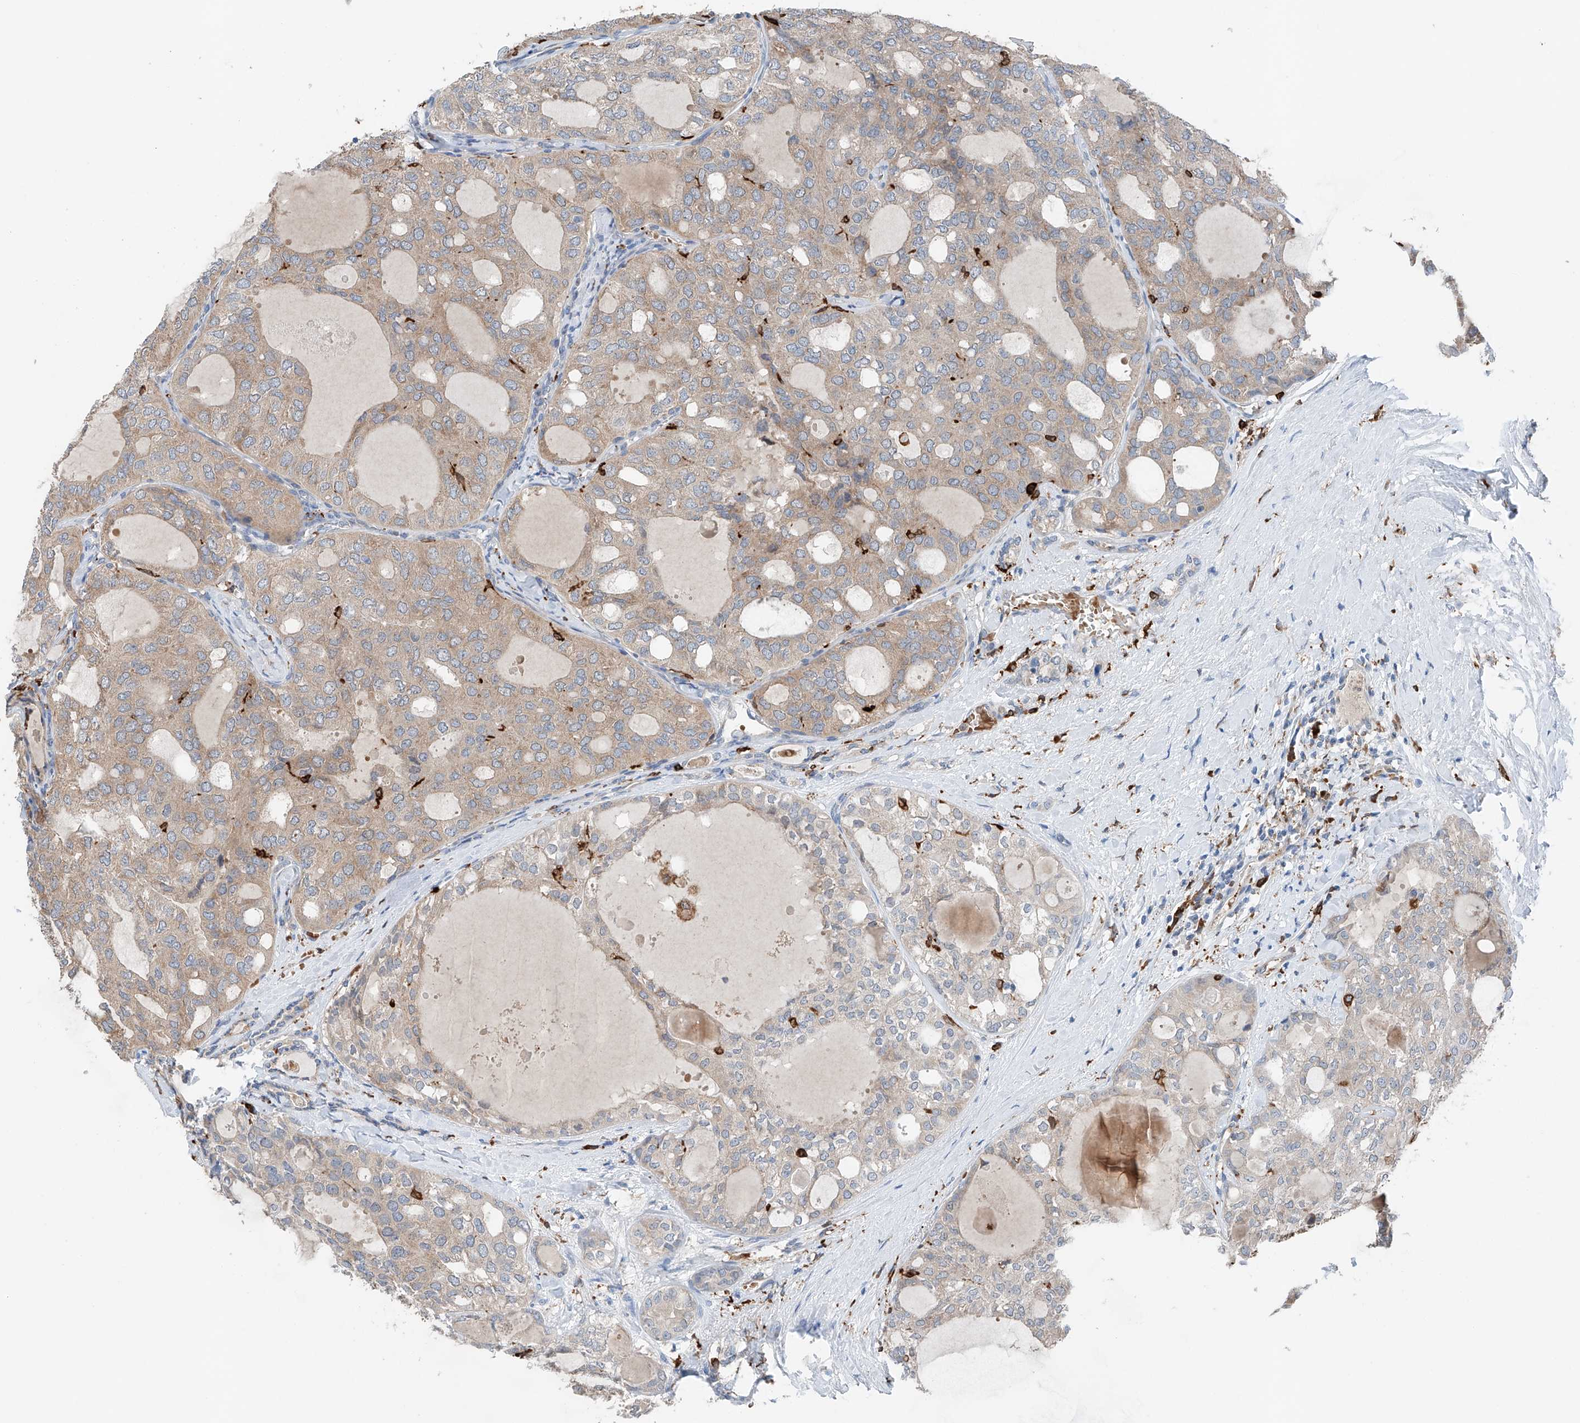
{"staining": {"intensity": "weak", "quantity": ">75%", "location": "cytoplasmic/membranous"}, "tissue": "thyroid cancer", "cell_type": "Tumor cells", "image_type": "cancer", "snomed": [{"axis": "morphology", "description": "Follicular adenoma carcinoma, NOS"}, {"axis": "topography", "description": "Thyroid gland"}], "caption": "Human follicular adenoma carcinoma (thyroid) stained with a protein marker exhibits weak staining in tumor cells.", "gene": "TBXAS1", "patient": {"sex": "male", "age": 75}}